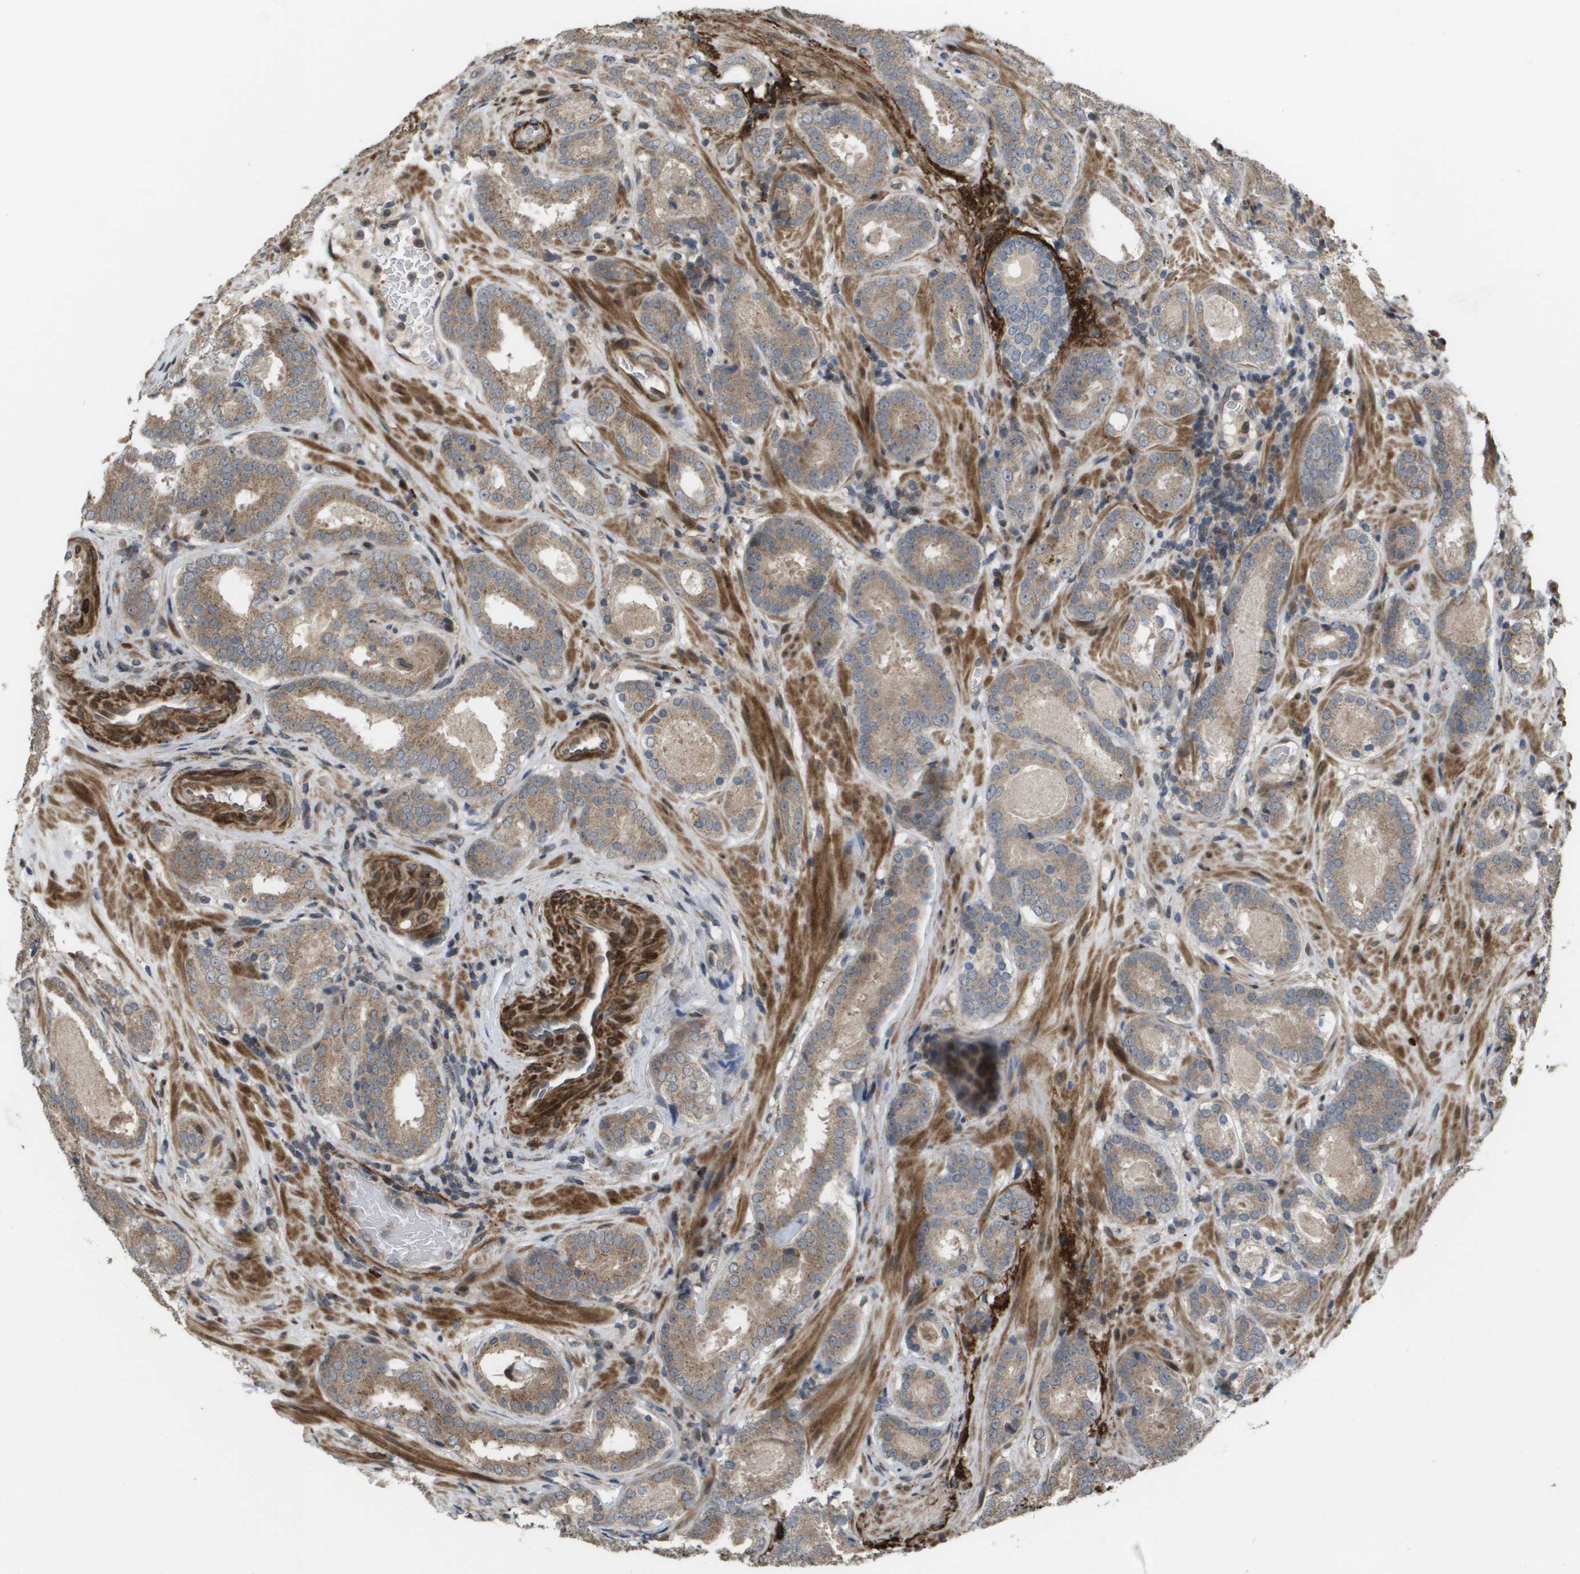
{"staining": {"intensity": "moderate", "quantity": ">75%", "location": "cytoplasmic/membranous"}, "tissue": "prostate cancer", "cell_type": "Tumor cells", "image_type": "cancer", "snomed": [{"axis": "morphology", "description": "Adenocarcinoma, Low grade"}, {"axis": "topography", "description": "Prostate"}], "caption": "Immunohistochemical staining of prostate cancer (adenocarcinoma (low-grade)) shows moderate cytoplasmic/membranous protein staining in about >75% of tumor cells. The staining was performed using DAB, with brown indicating positive protein expression. Nuclei are stained blue with hematoxylin.", "gene": "AXIN2", "patient": {"sex": "male", "age": 69}}